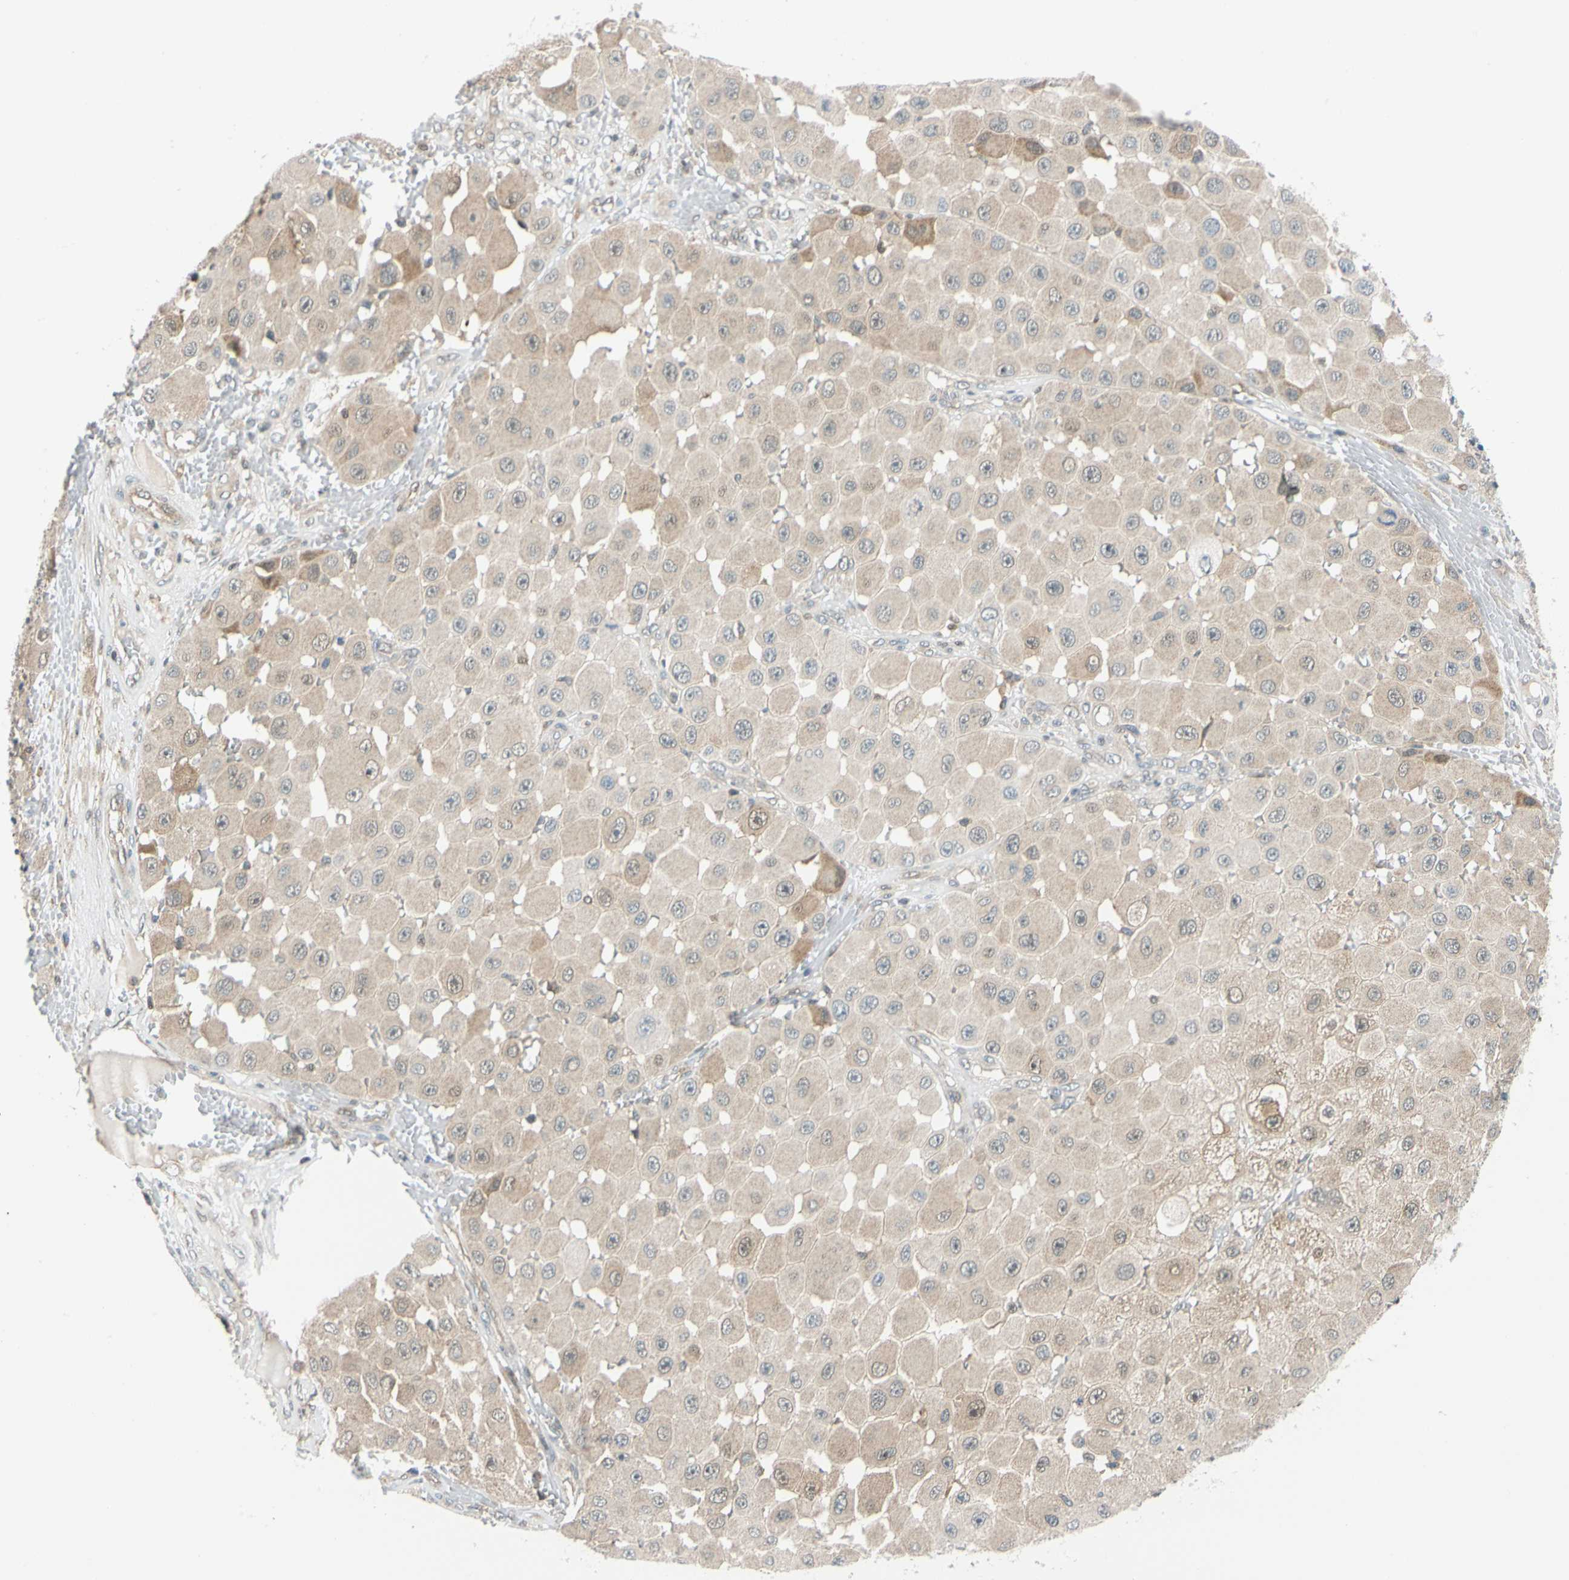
{"staining": {"intensity": "weak", "quantity": "<25%", "location": "cytoplasmic/membranous"}, "tissue": "melanoma", "cell_type": "Tumor cells", "image_type": "cancer", "snomed": [{"axis": "morphology", "description": "Malignant melanoma, NOS"}, {"axis": "topography", "description": "Skin"}], "caption": "IHC micrograph of human malignant melanoma stained for a protein (brown), which shows no positivity in tumor cells.", "gene": "MAPK9", "patient": {"sex": "female", "age": 81}}